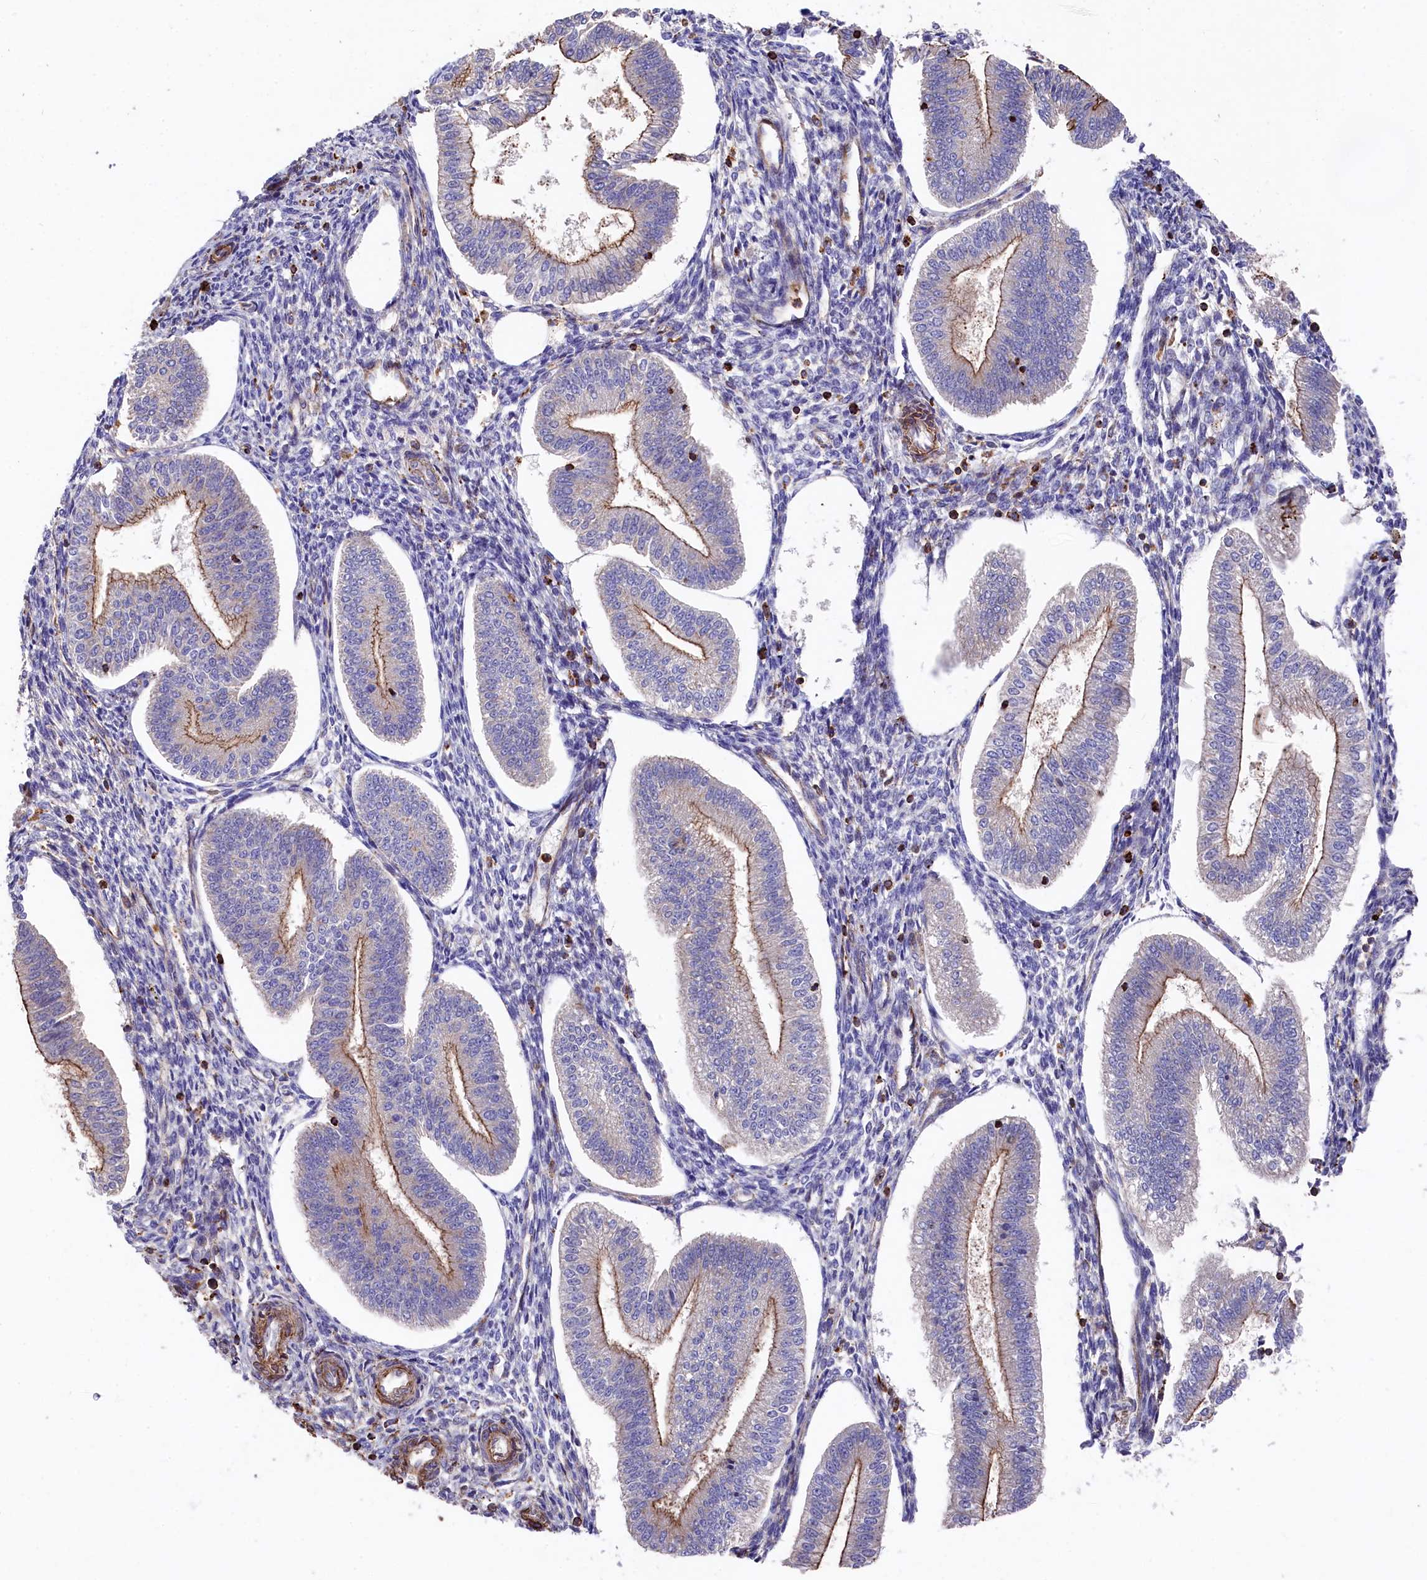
{"staining": {"intensity": "negative", "quantity": "none", "location": "none"}, "tissue": "endometrium", "cell_type": "Cells in endometrial stroma", "image_type": "normal", "snomed": [{"axis": "morphology", "description": "Normal tissue, NOS"}, {"axis": "topography", "description": "Endometrium"}], "caption": "There is no significant expression in cells in endometrial stroma of endometrium. The staining was performed using DAB to visualize the protein expression in brown, while the nuclei were stained in blue with hematoxylin (Magnification: 20x).", "gene": "RAPSN", "patient": {"sex": "female", "age": 34}}